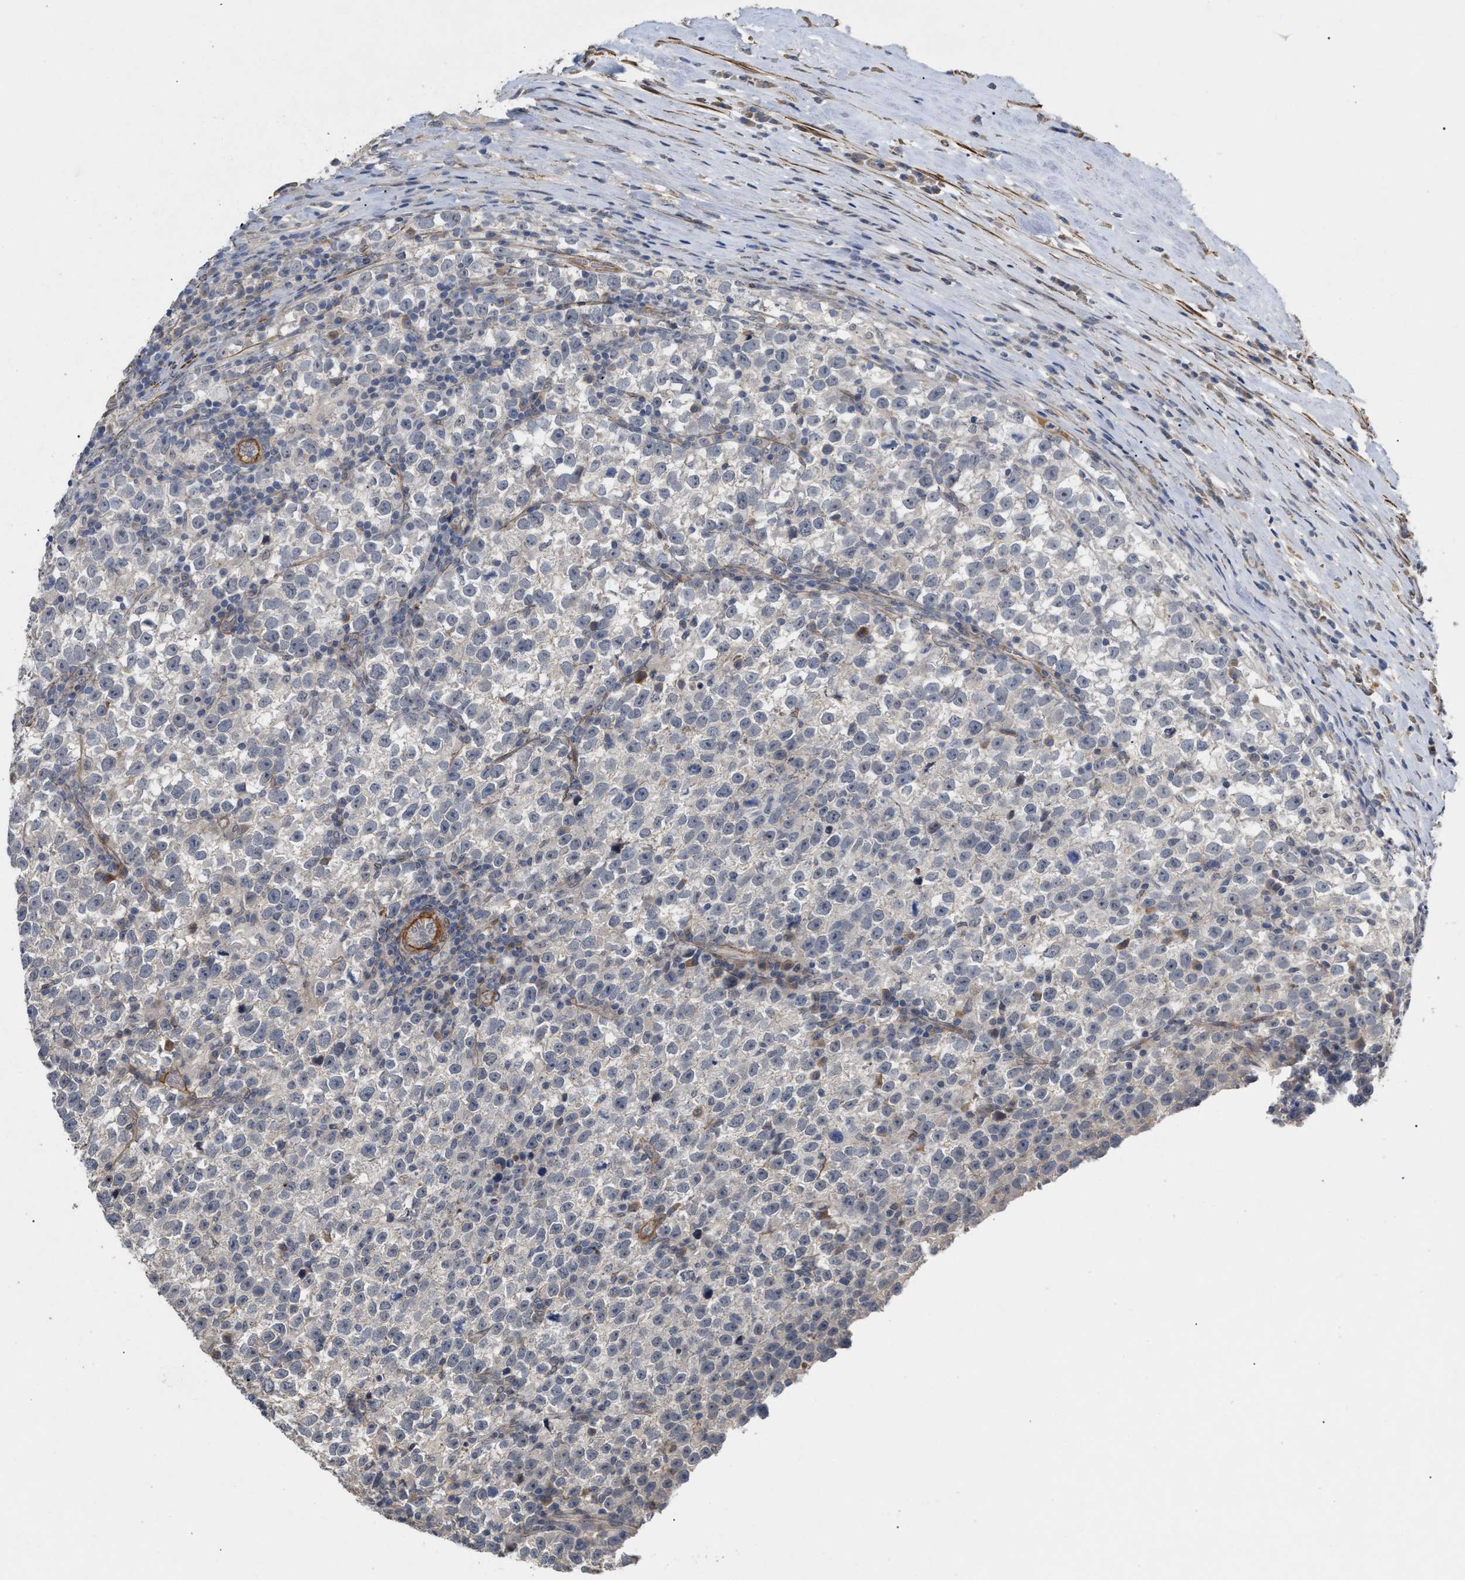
{"staining": {"intensity": "negative", "quantity": "none", "location": "none"}, "tissue": "testis cancer", "cell_type": "Tumor cells", "image_type": "cancer", "snomed": [{"axis": "morphology", "description": "Normal tissue, NOS"}, {"axis": "morphology", "description": "Seminoma, NOS"}, {"axis": "topography", "description": "Testis"}], "caption": "Protein analysis of testis cancer exhibits no significant expression in tumor cells.", "gene": "ST6GALNAC6", "patient": {"sex": "male", "age": 43}}